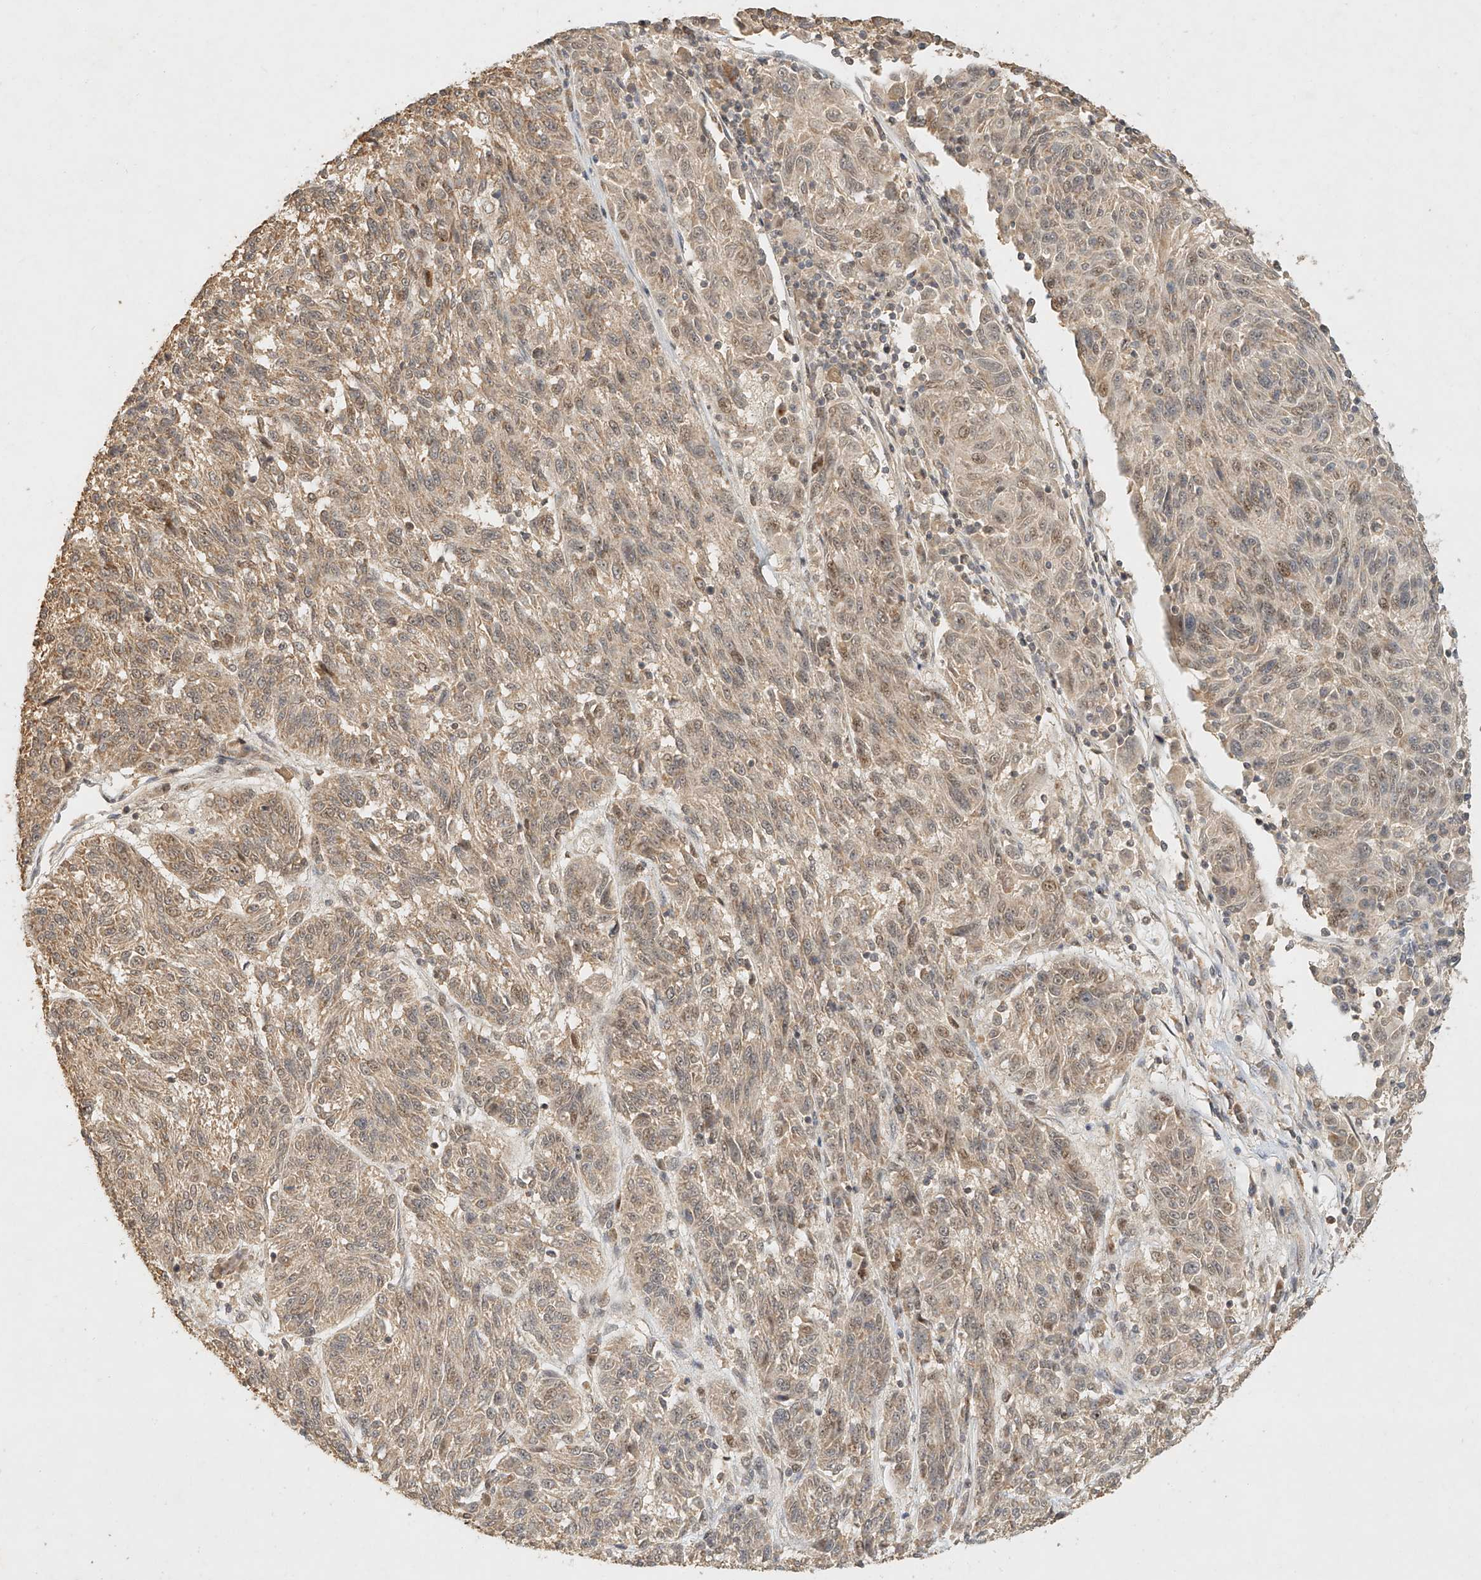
{"staining": {"intensity": "weak", "quantity": ">75%", "location": "cytoplasmic/membranous"}, "tissue": "melanoma", "cell_type": "Tumor cells", "image_type": "cancer", "snomed": [{"axis": "morphology", "description": "Malignant melanoma, NOS"}, {"axis": "topography", "description": "Skin"}], "caption": "Human melanoma stained for a protein (brown) displays weak cytoplasmic/membranous positive staining in about >75% of tumor cells.", "gene": "CXorf58", "patient": {"sex": "male", "age": 53}}